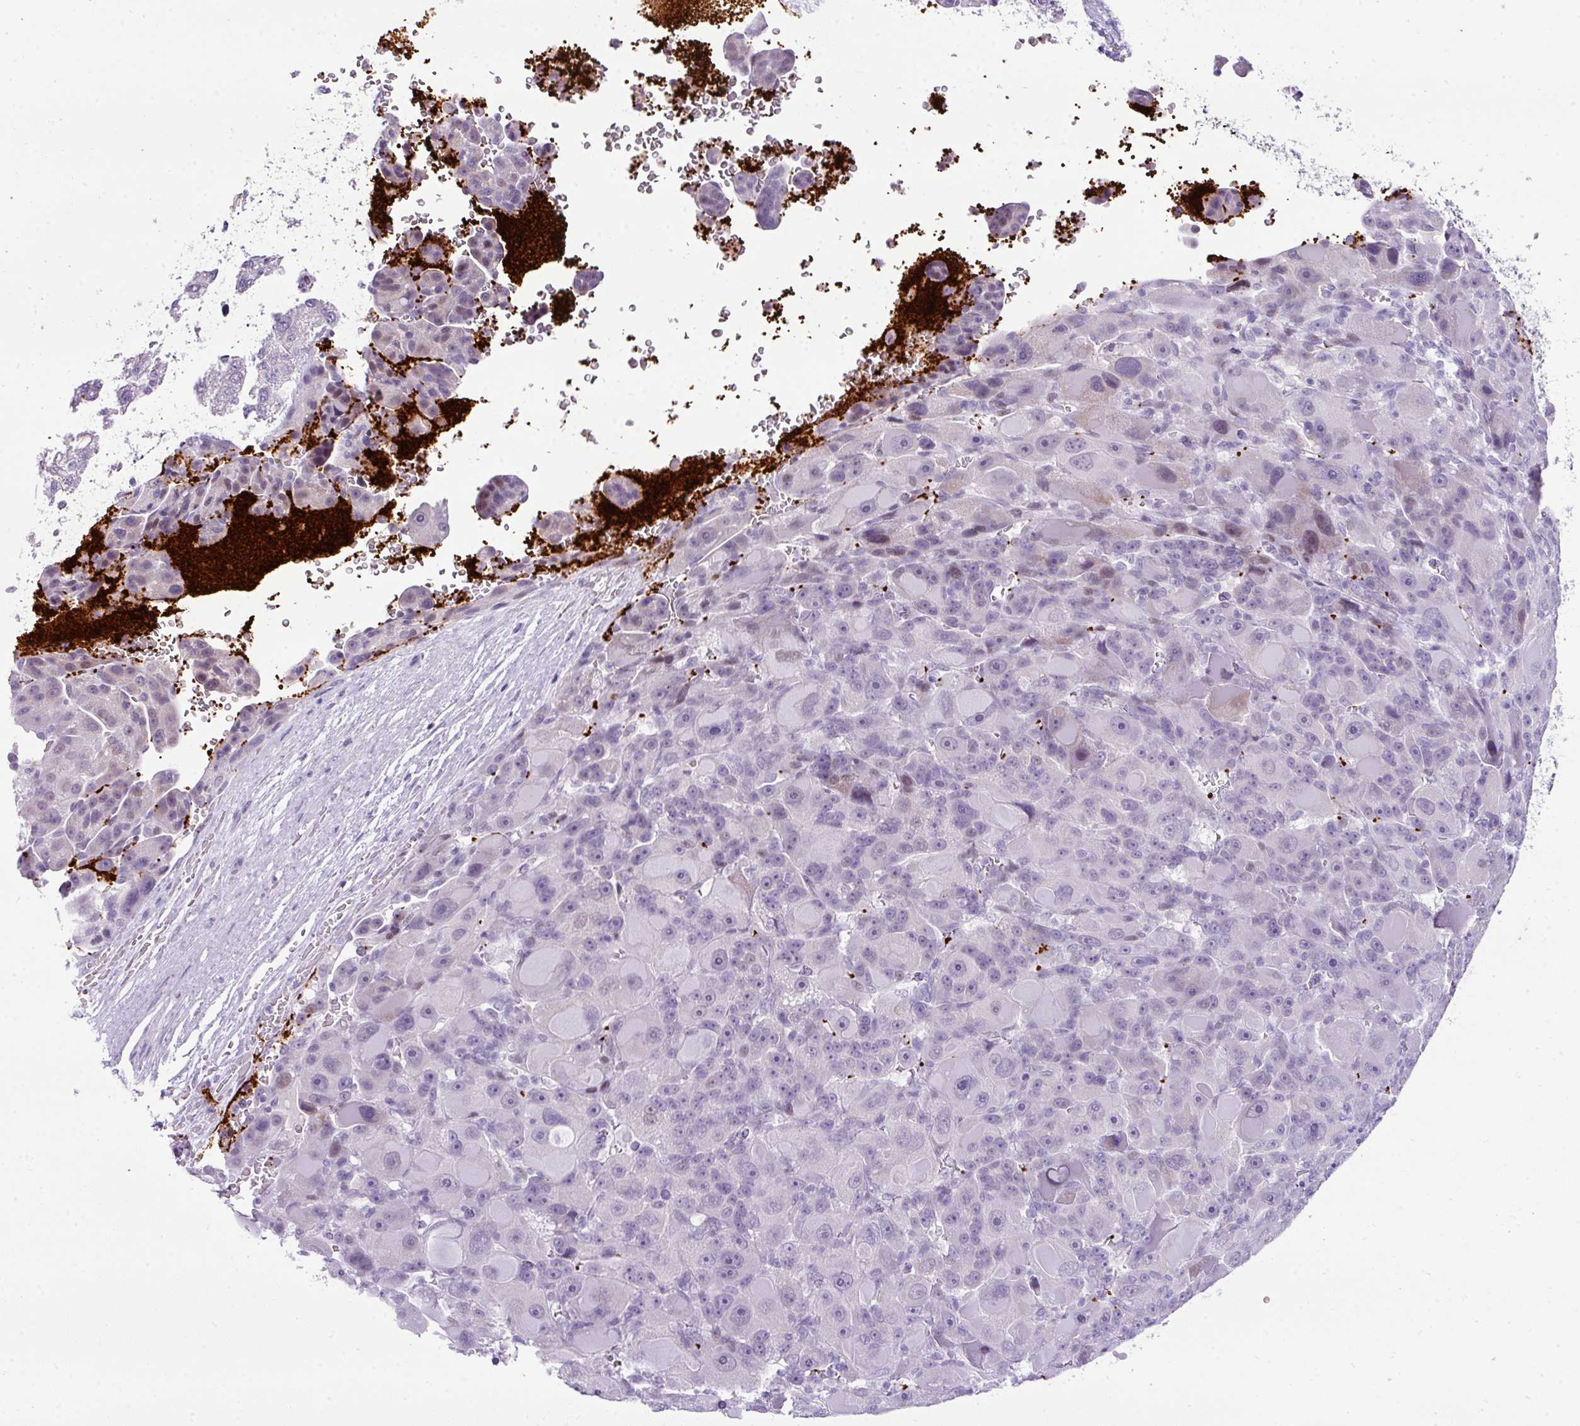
{"staining": {"intensity": "negative", "quantity": "none", "location": "none"}, "tissue": "liver cancer", "cell_type": "Tumor cells", "image_type": "cancer", "snomed": [{"axis": "morphology", "description": "Carcinoma, Hepatocellular, NOS"}, {"axis": "topography", "description": "Liver"}], "caption": "Tumor cells are negative for brown protein staining in liver cancer (hepatocellular carcinoma).", "gene": "CMTM5", "patient": {"sex": "male", "age": 76}}